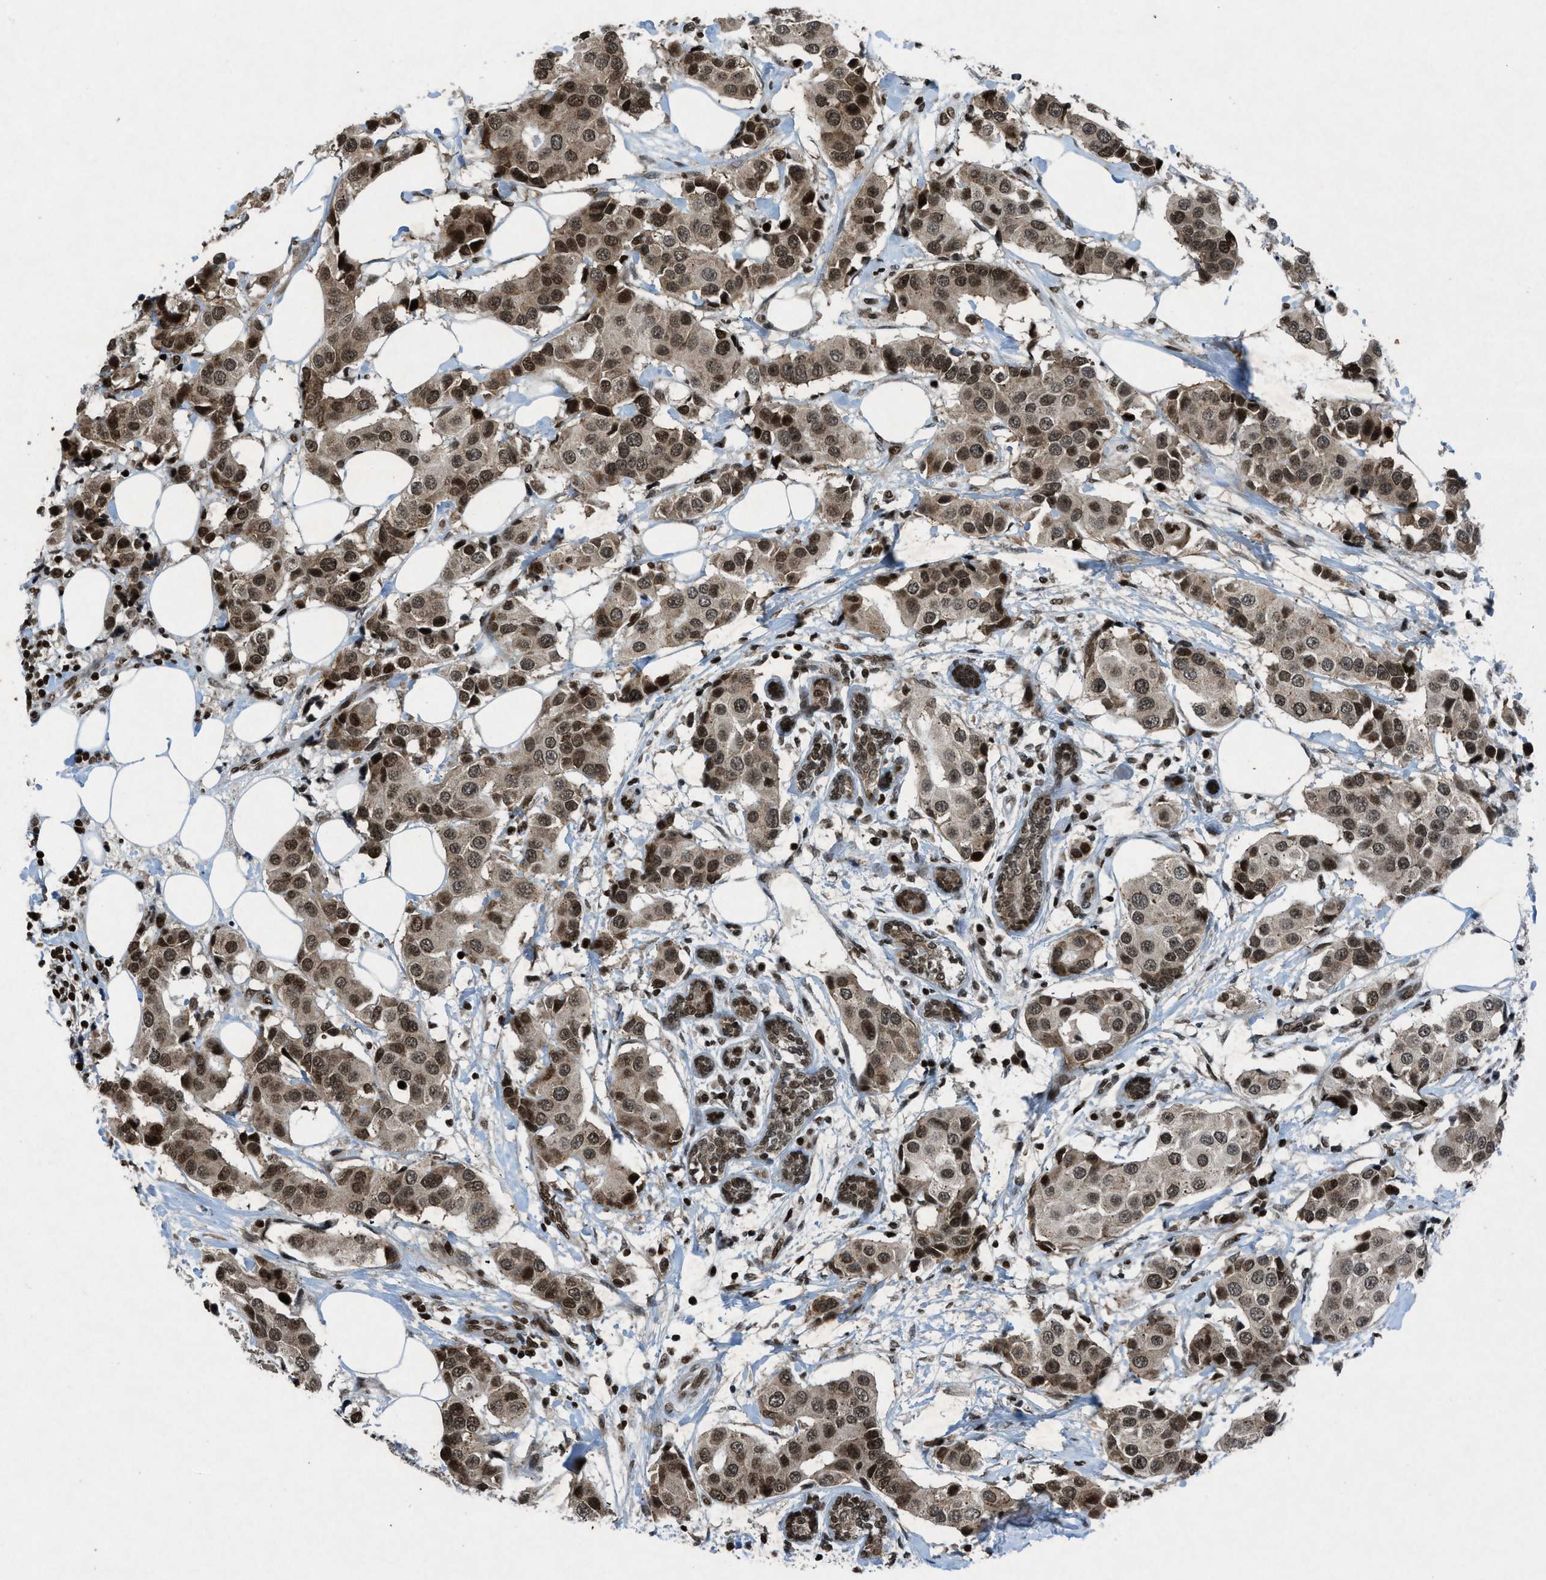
{"staining": {"intensity": "moderate", "quantity": ">75%", "location": "nuclear"}, "tissue": "breast cancer", "cell_type": "Tumor cells", "image_type": "cancer", "snomed": [{"axis": "morphology", "description": "Normal tissue, NOS"}, {"axis": "morphology", "description": "Duct carcinoma"}, {"axis": "topography", "description": "Breast"}], "caption": "IHC micrograph of human breast cancer (infiltrating ductal carcinoma) stained for a protein (brown), which demonstrates medium levels of moderate nuclear positivity in approximately >75% of tumor cells.", "gene": "NXF1", "patient": {"sex": "female", "age": 39}}